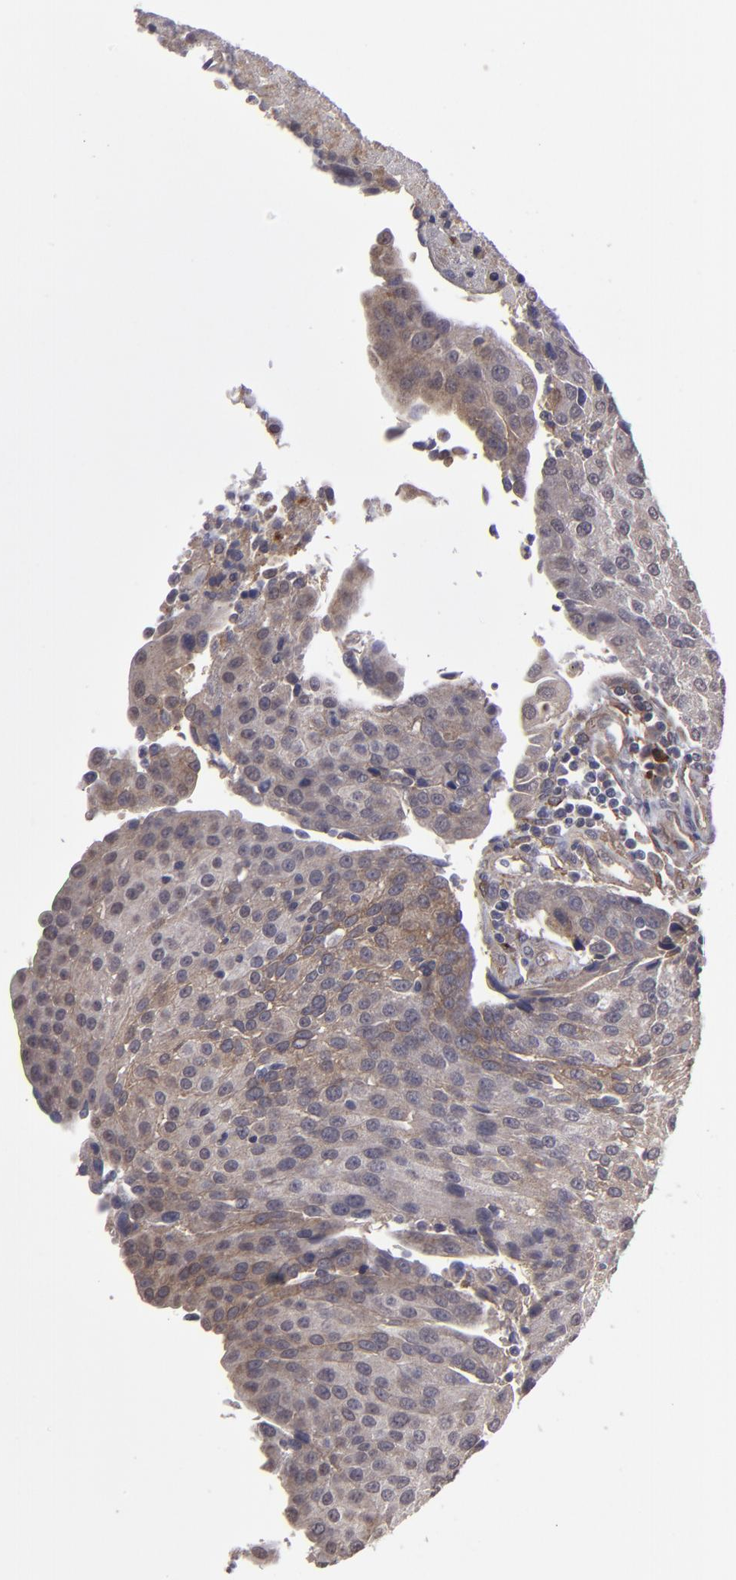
{"staining": {"intensity": "moderate", "quantity": "25%-75%", "location": "cytoplasmic/membranous"}, "tissue": "urothelial cancer", "cell_type": "Tumor cells", "image_type": "cancer", "snomed": [{"axis": "morphology", "description": "Urothelial carcinoma, High grade"}, {"axis": "topography", "description": "Urinary bladder"}], "caption": "Immunohistochemistry staining of high-grade urothelial carcinoma, which reveals medium levels of moderate cytoplasmic/membranous staining in about 25%-75% of tumor cells indicating moderate cytoplasmic/membranous protein positivity. The staining was performed using DAB (3,3'-diaminobenzidine) (brown) for protein detection and nuclei were counterstained in hematoxylin (blue).", "gene": "ITGB5", "patient": {"sex": "female", "age": 85}}